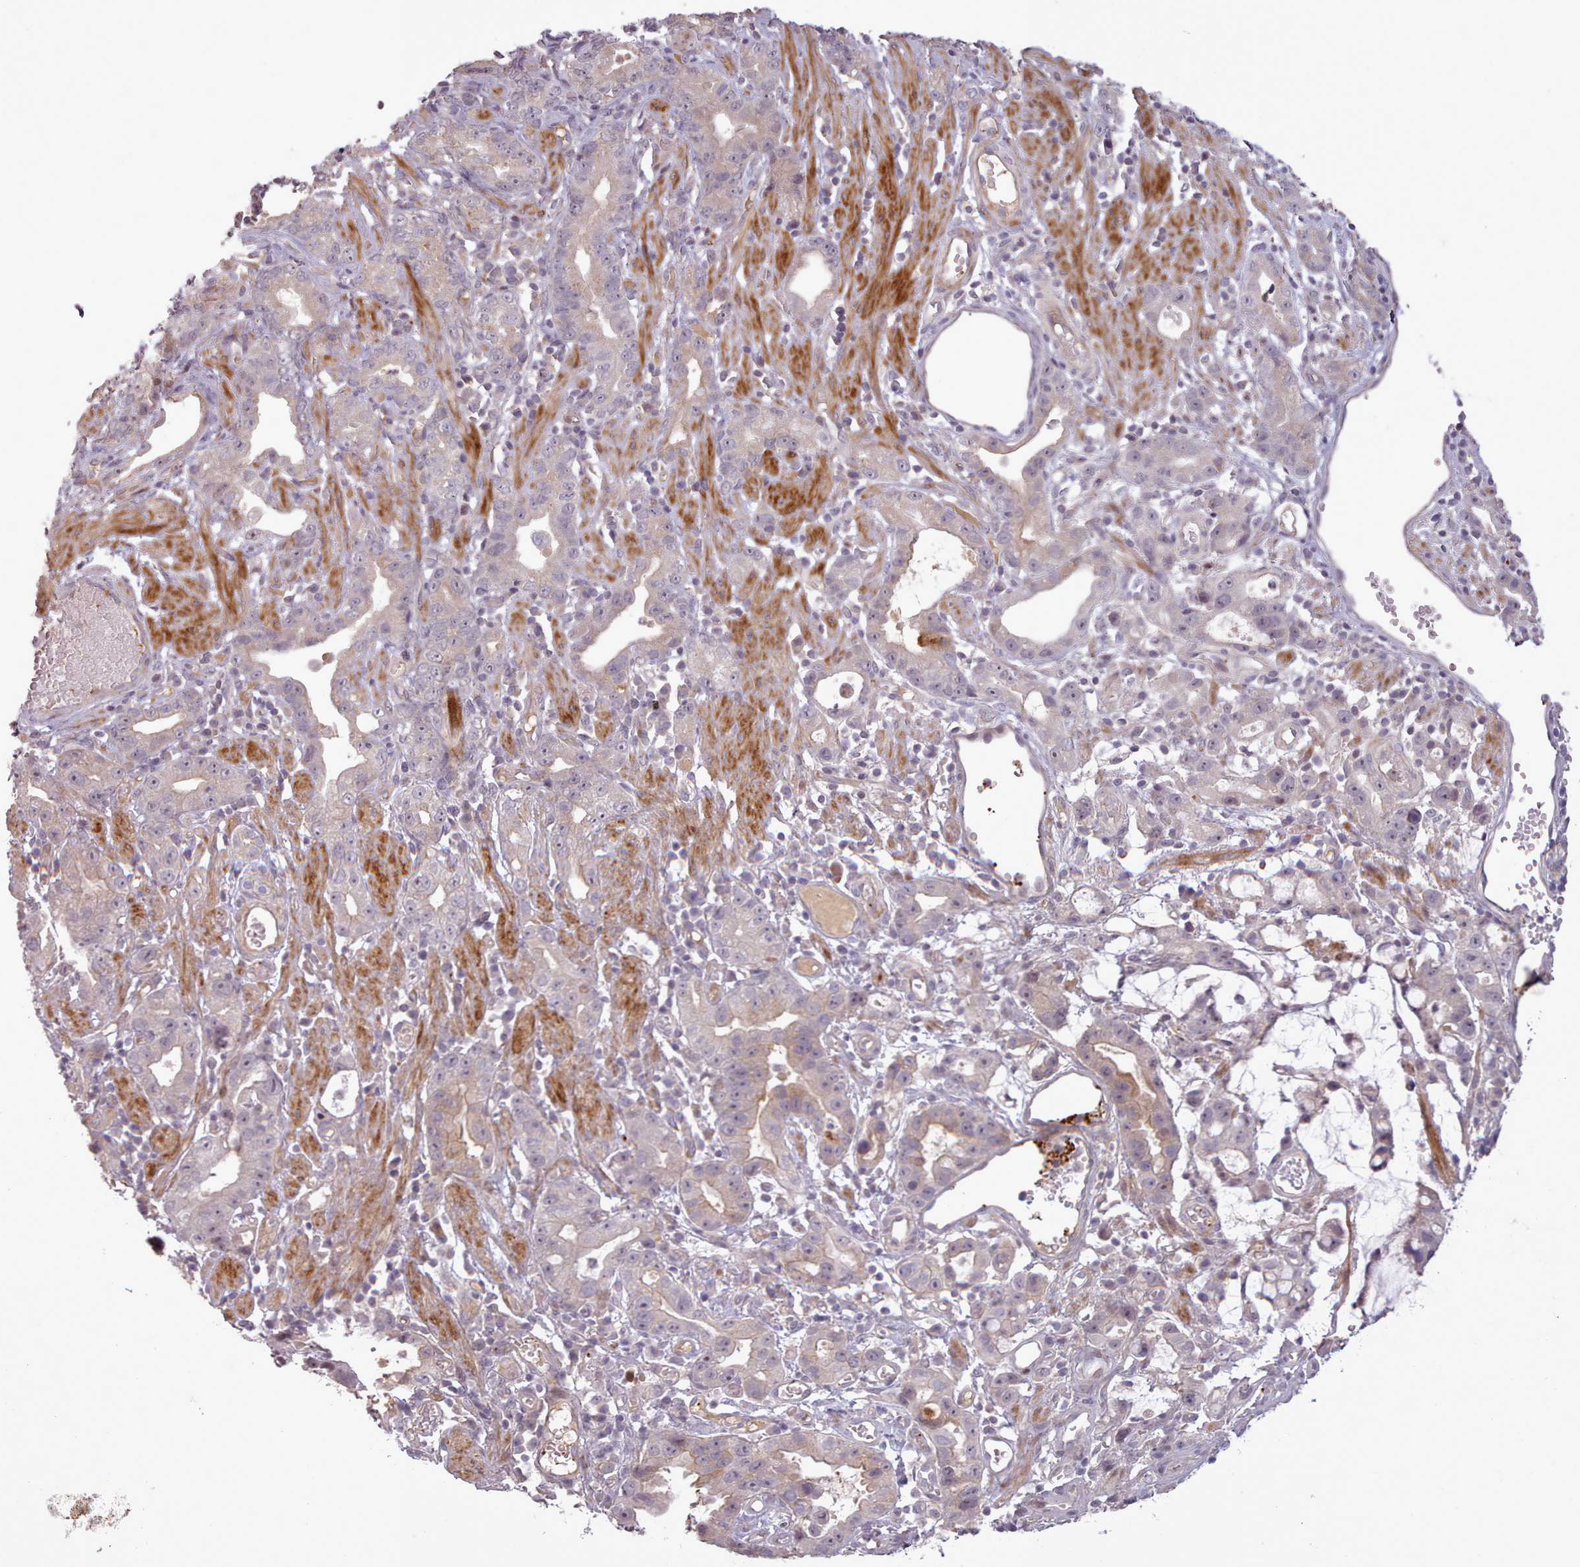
{"staining": {"intensity": "weak", "quantity": "<25%", "location": "cytoplasmic/membranous"}, "tissue": "stomach cancer", "cell_type": "Tumor cells", "image_type": "cancer", "snomed": [{"axis": "morphology", "description": "Adenocarcinoma, NOS"}, {"axis": "topography", "description": "Stomach"}], "caption": "Tumor cells show no significant expression in stomach adenocarcinoma.", "gene": "LEFTY2", "patient": {"sex": "male", "age": 55}}